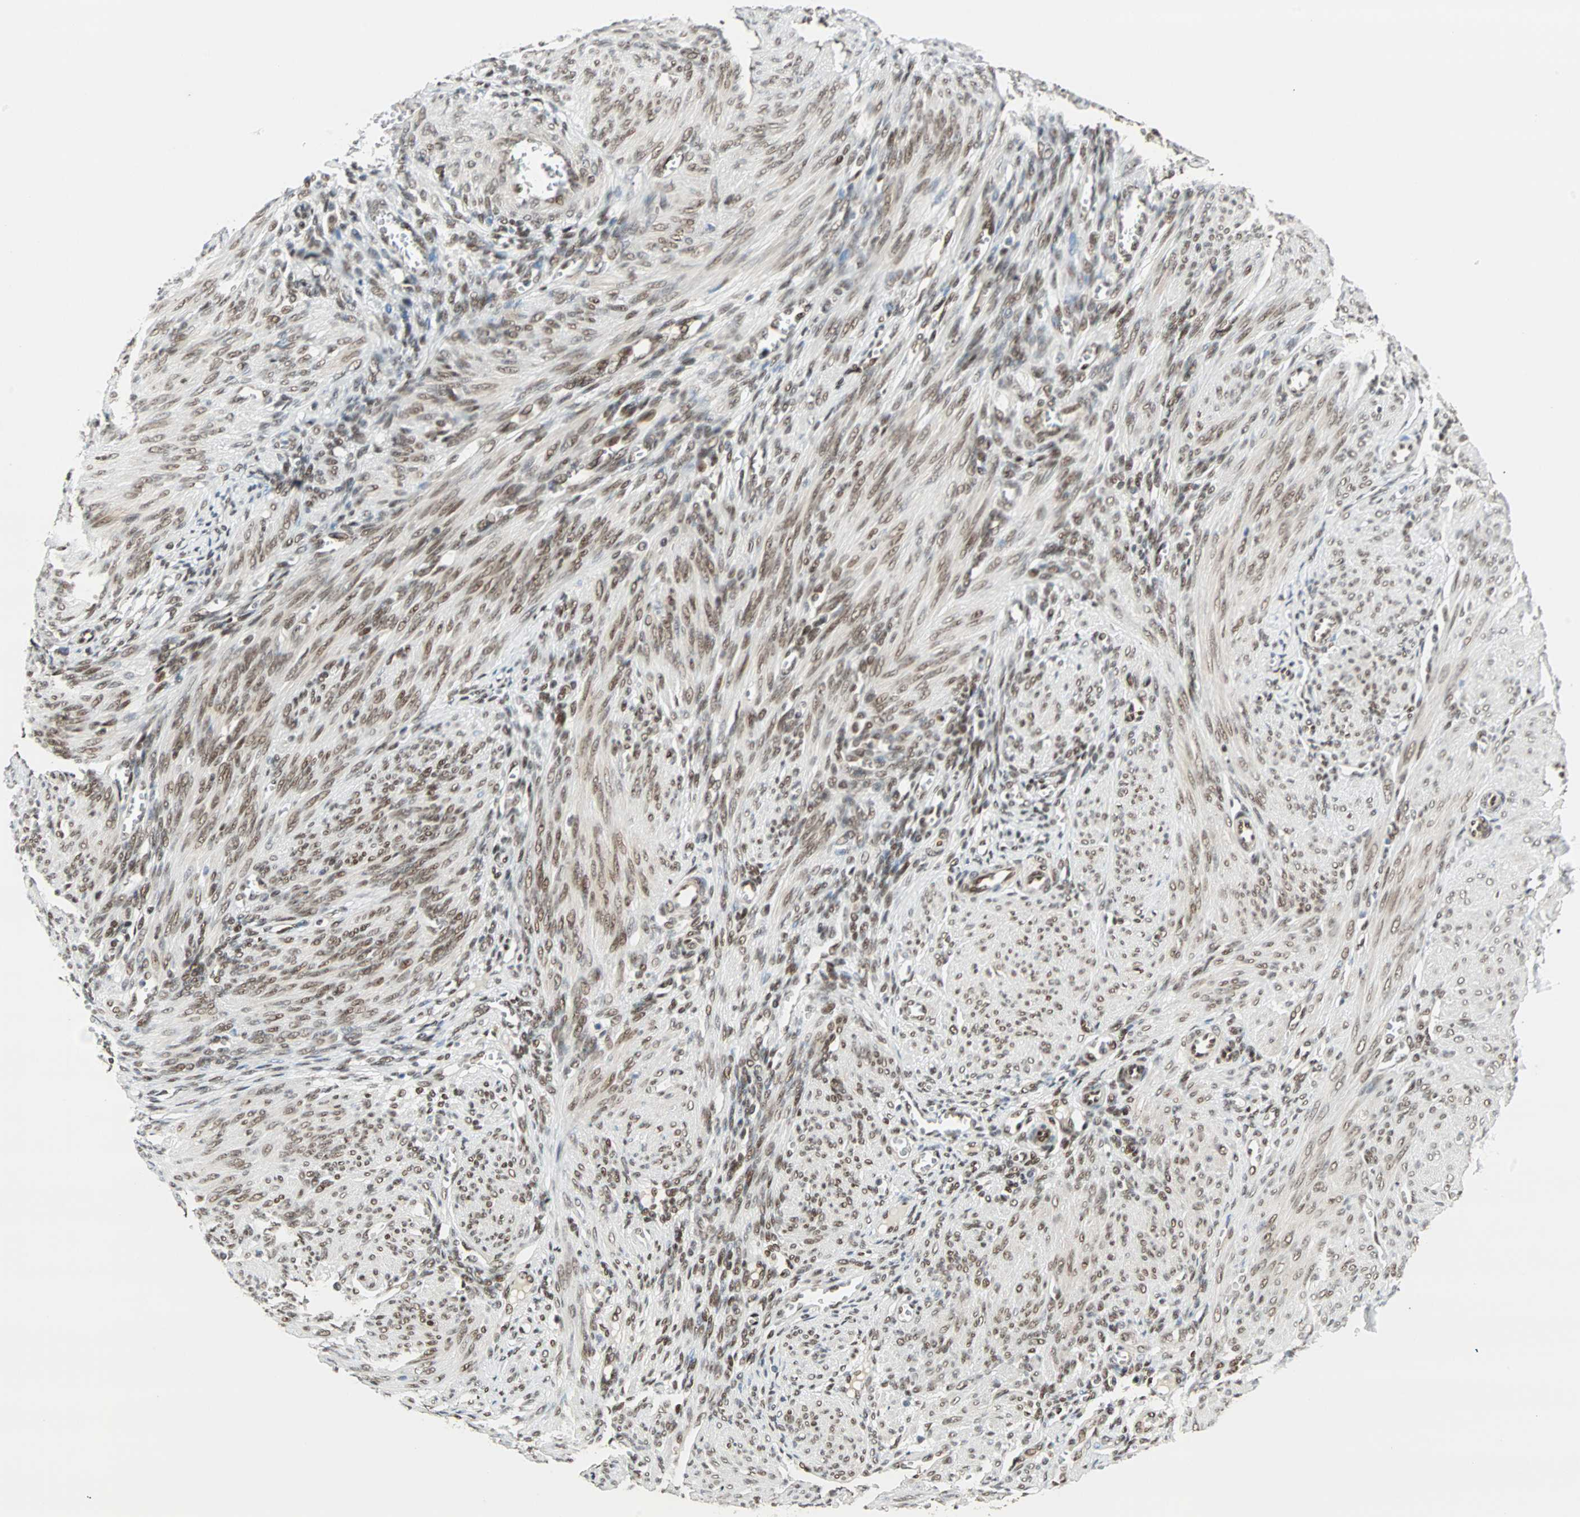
{"staining": {"intensity": "strong", "quantity": "25%-75%", "location": "nuclear"}, "tissue": "endometrium", "cell_type": "Cells in endometrial stroma", "image_type": "normal", "snomed": [{"axis": "morphology", "description": "Normal tissue, NOS"}, {"axis": "topography", "description": "Endometrium"}], "caption": "Protein staining displays strong nuclear staining in approximately 25%-75% of cells in endometrial stroma in benign endometrium.", "gene": "BLM", "patient": {"sex": "female", "age": 72}}